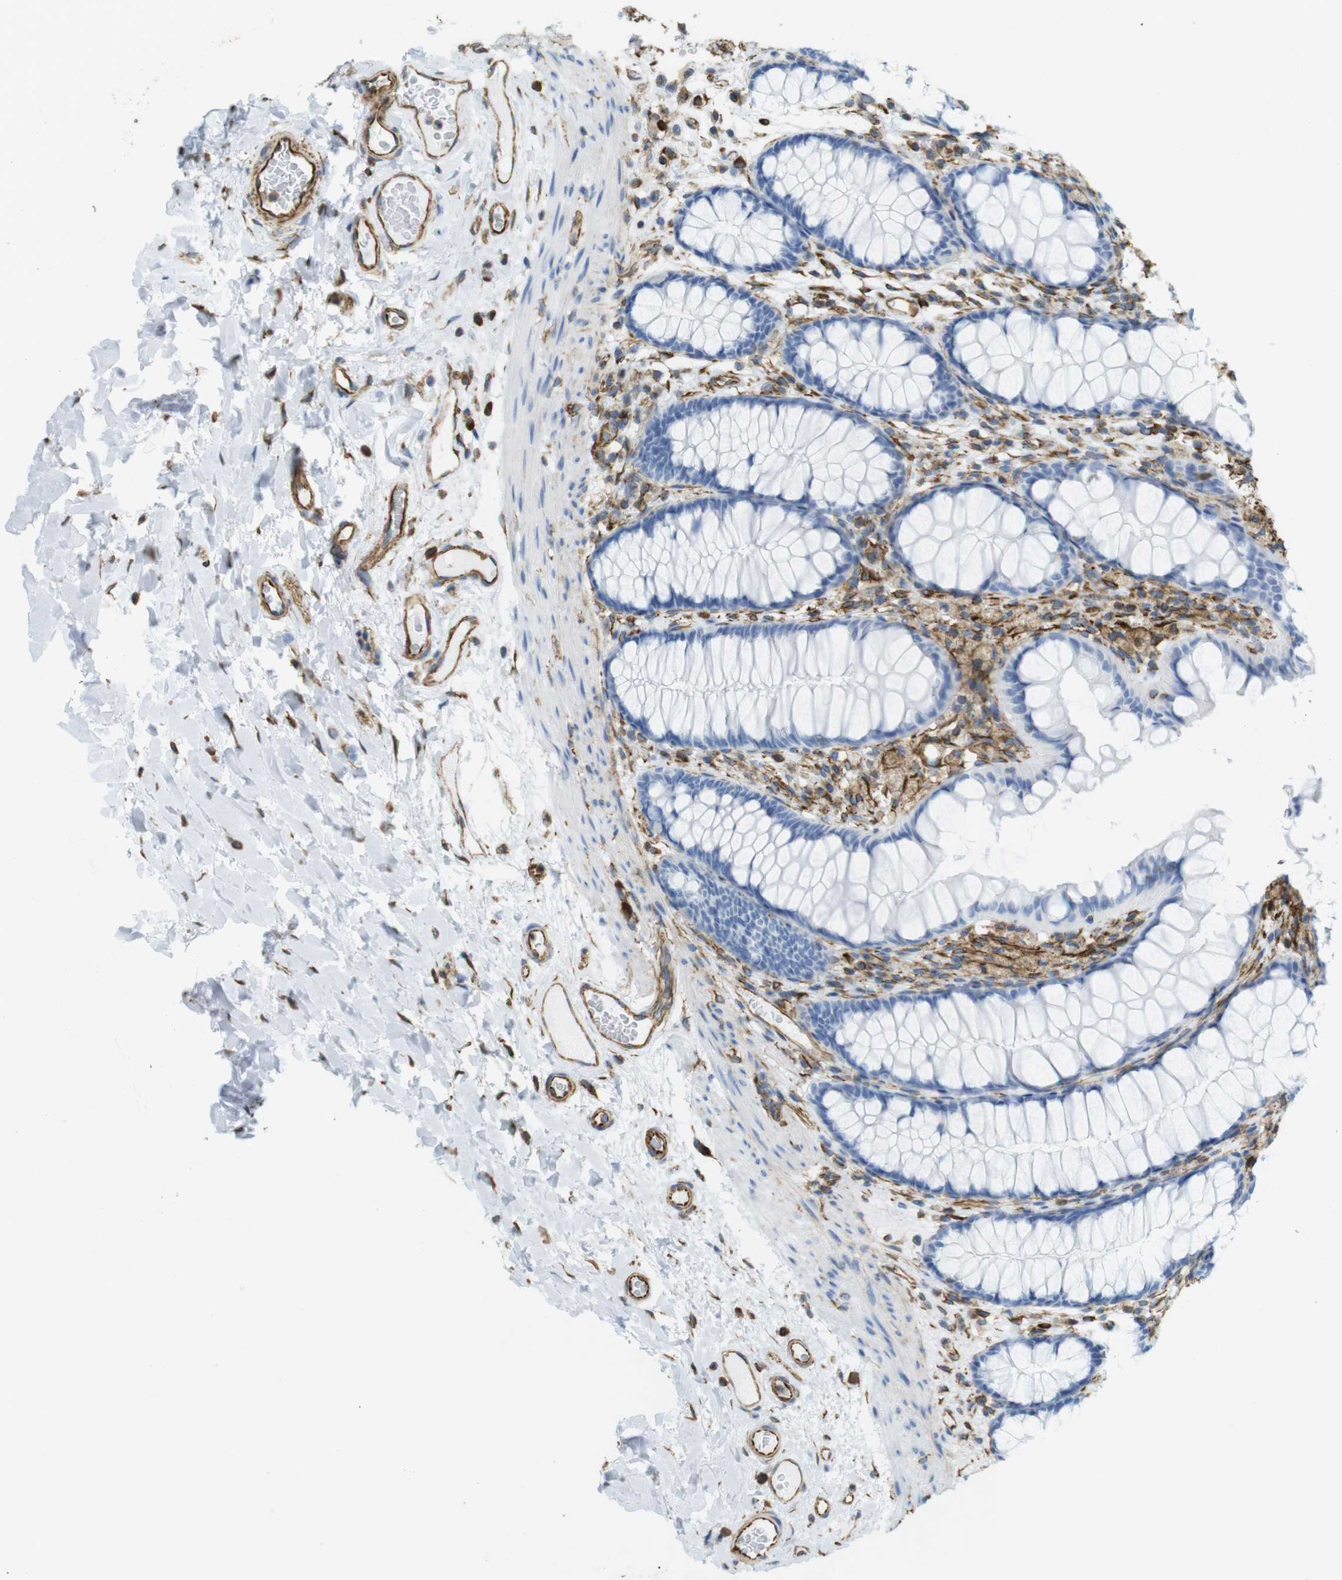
{"staining": {"intensity": "moderate", "quantity": ">75%", "location": "cytoplasmic/membranous"}, "tissue": "colon", "cell_type": "Endothelial cells", "image_type": "normal", "snomed": [{"axis": "morphology", "description": "Normal tissue, NOS"}, {"axis": "topography", "description": "Colon"}], "caption": "Immunohistochemistry image of normal colon: colon stained using immunohistochemistry exhibits medium levels of moderate protein expression localized specifically in the cytoplasmic/membranous of endothelial cells, appearing as a cytoplasmic/membranous brown color.", "gene": "MS4A10", "patient": {"sex": "female", "age": 55}}